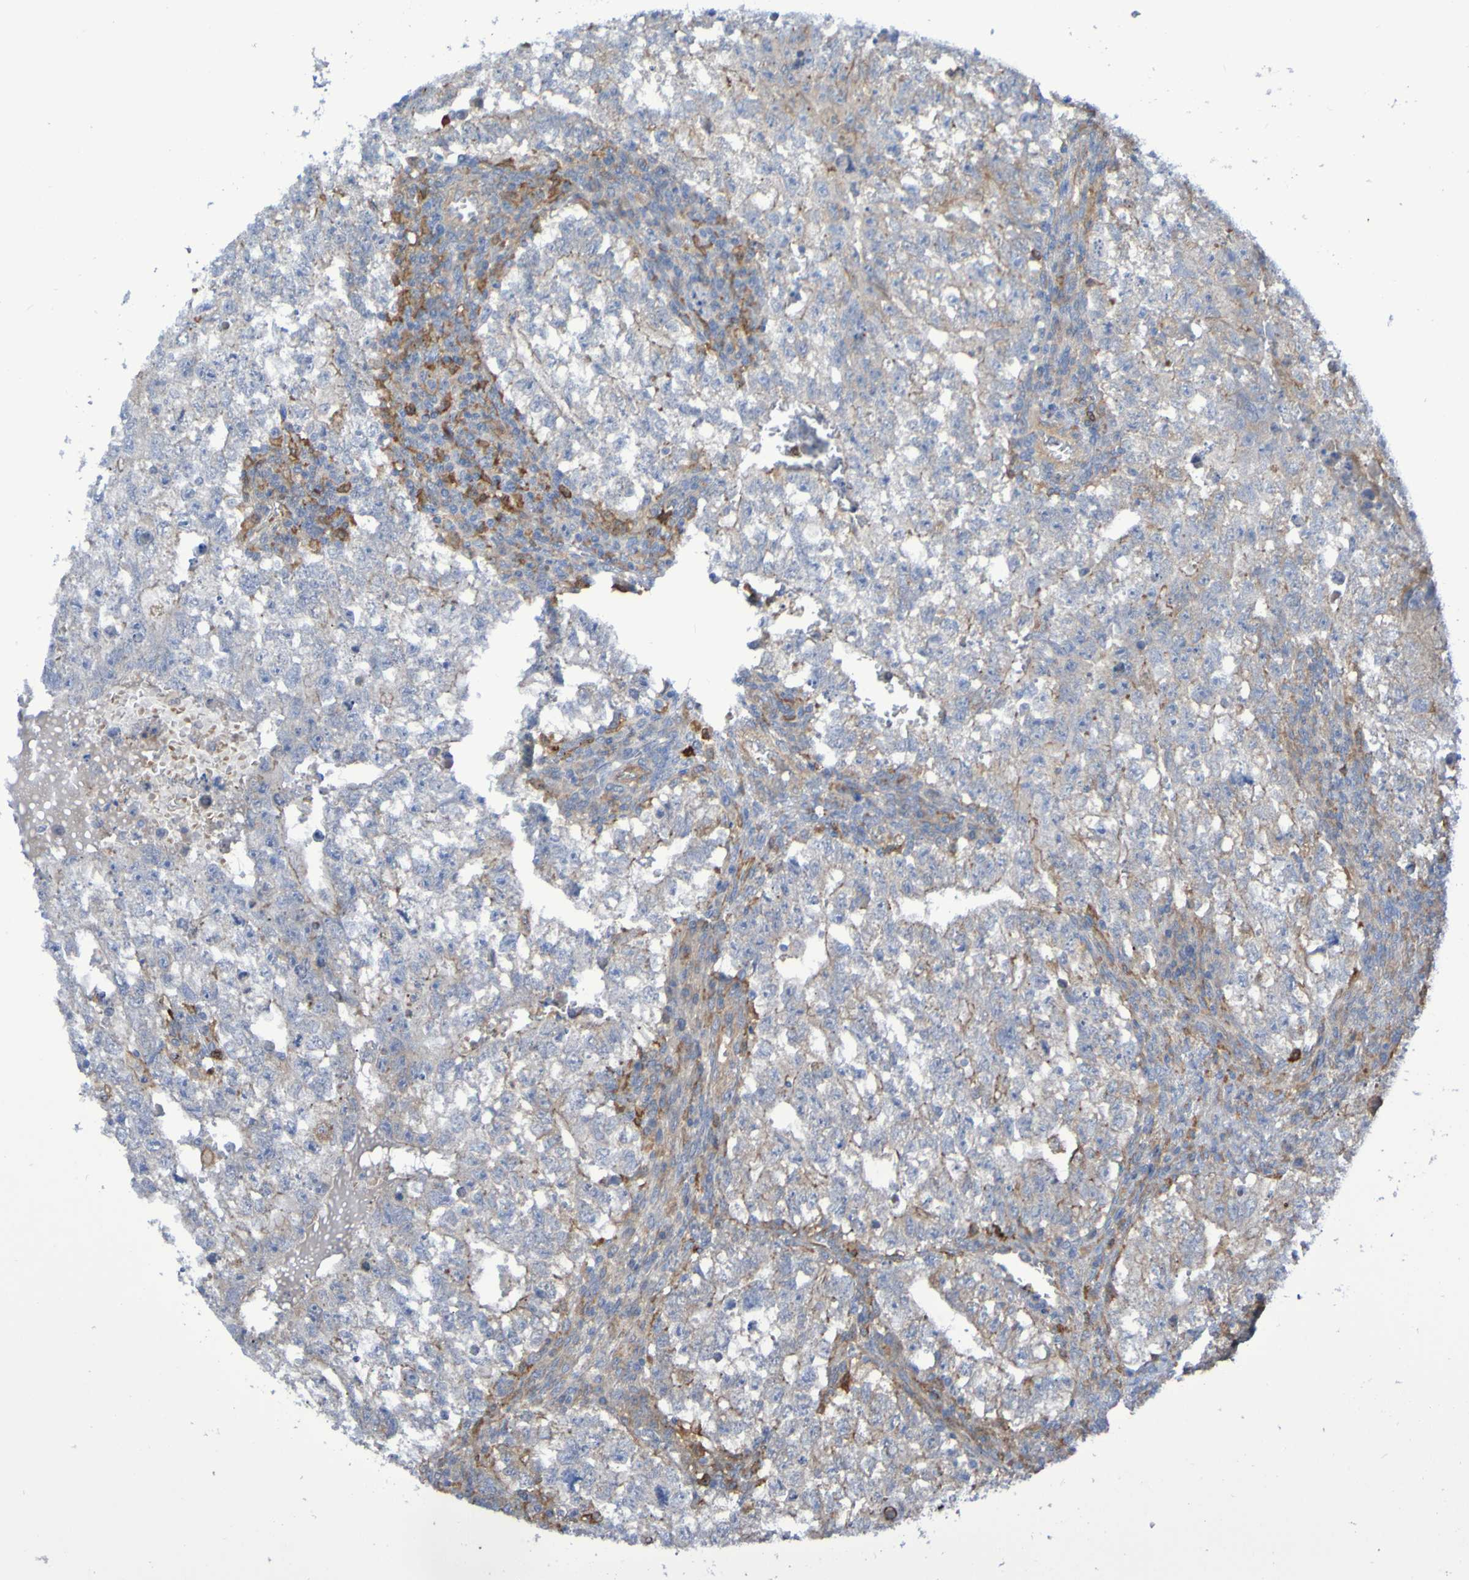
{"staining": {"intensity": "moderate", "quantity": "<25%", "location": "cytoplasmic/membranous"}, "tissue": "testis cancer", "cell_type": "Tumor cells", "image_type": "cancer", "snomed": [{"axis": "morphology", "description": "Seminoma, NOS"}, {"axis": "morphology", "description": "Carcinoma, Embryonal, NOS"}, {"axis": "topography", "description": "Testis"}], "caption": "There is low levels of moderate cytoplasmic/membranous staining in tumor cells of testis cancer (embryonal carcinoma), as demonstrated by immunohistochemical staining (brown color).", "gene": "SCRG1", "patient": {"sex": "male", "age": 38}}